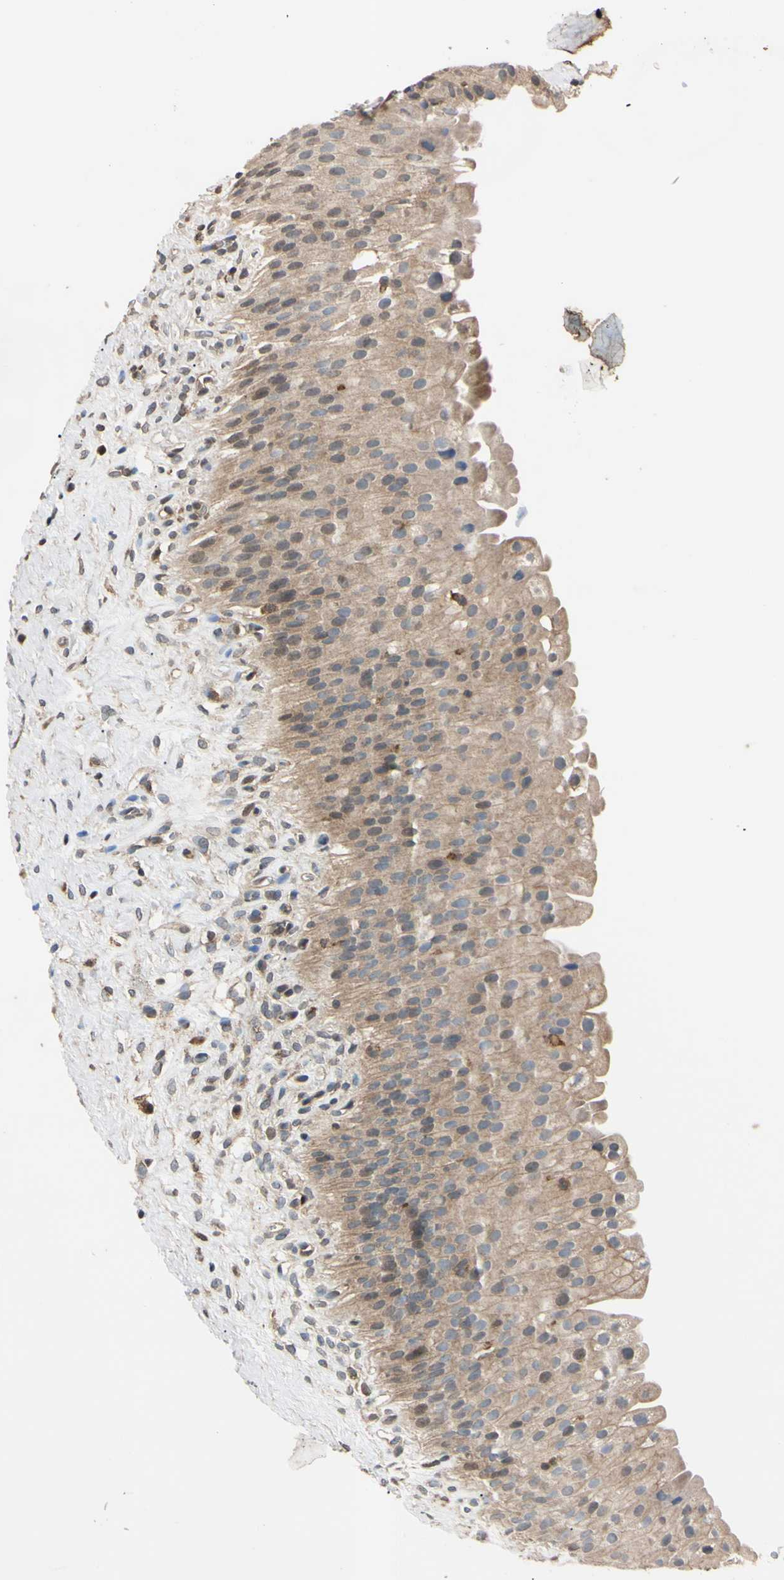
{"staining": {"intensity": "weak", "quantity": ">75%", "location": "cytoplasmic/membranous,nuclear"}, "tissue": "urinary bladder", "cell_type": "Urothelial cells", "image_type": "normal", "snomed": [{"axis": "morphology", "description": "Normal tissue, NOS"}, {"axis": "morphology", "description": "Urothelial carcinoma, High grade"}, {"axis": "topography", "description": "Urinary bladder"}], "caption": "Immunohistochemistry (IHC) (DAB (3,3'-diaminobenzidine)) staining of normal human urinary bladder exhibits weak cytoplasmic/membranous,nuclear protein expression in approximately >75% of urothelial cells.", "gene": "EPN1", "patient": {"sex": "male", "age": 46}}